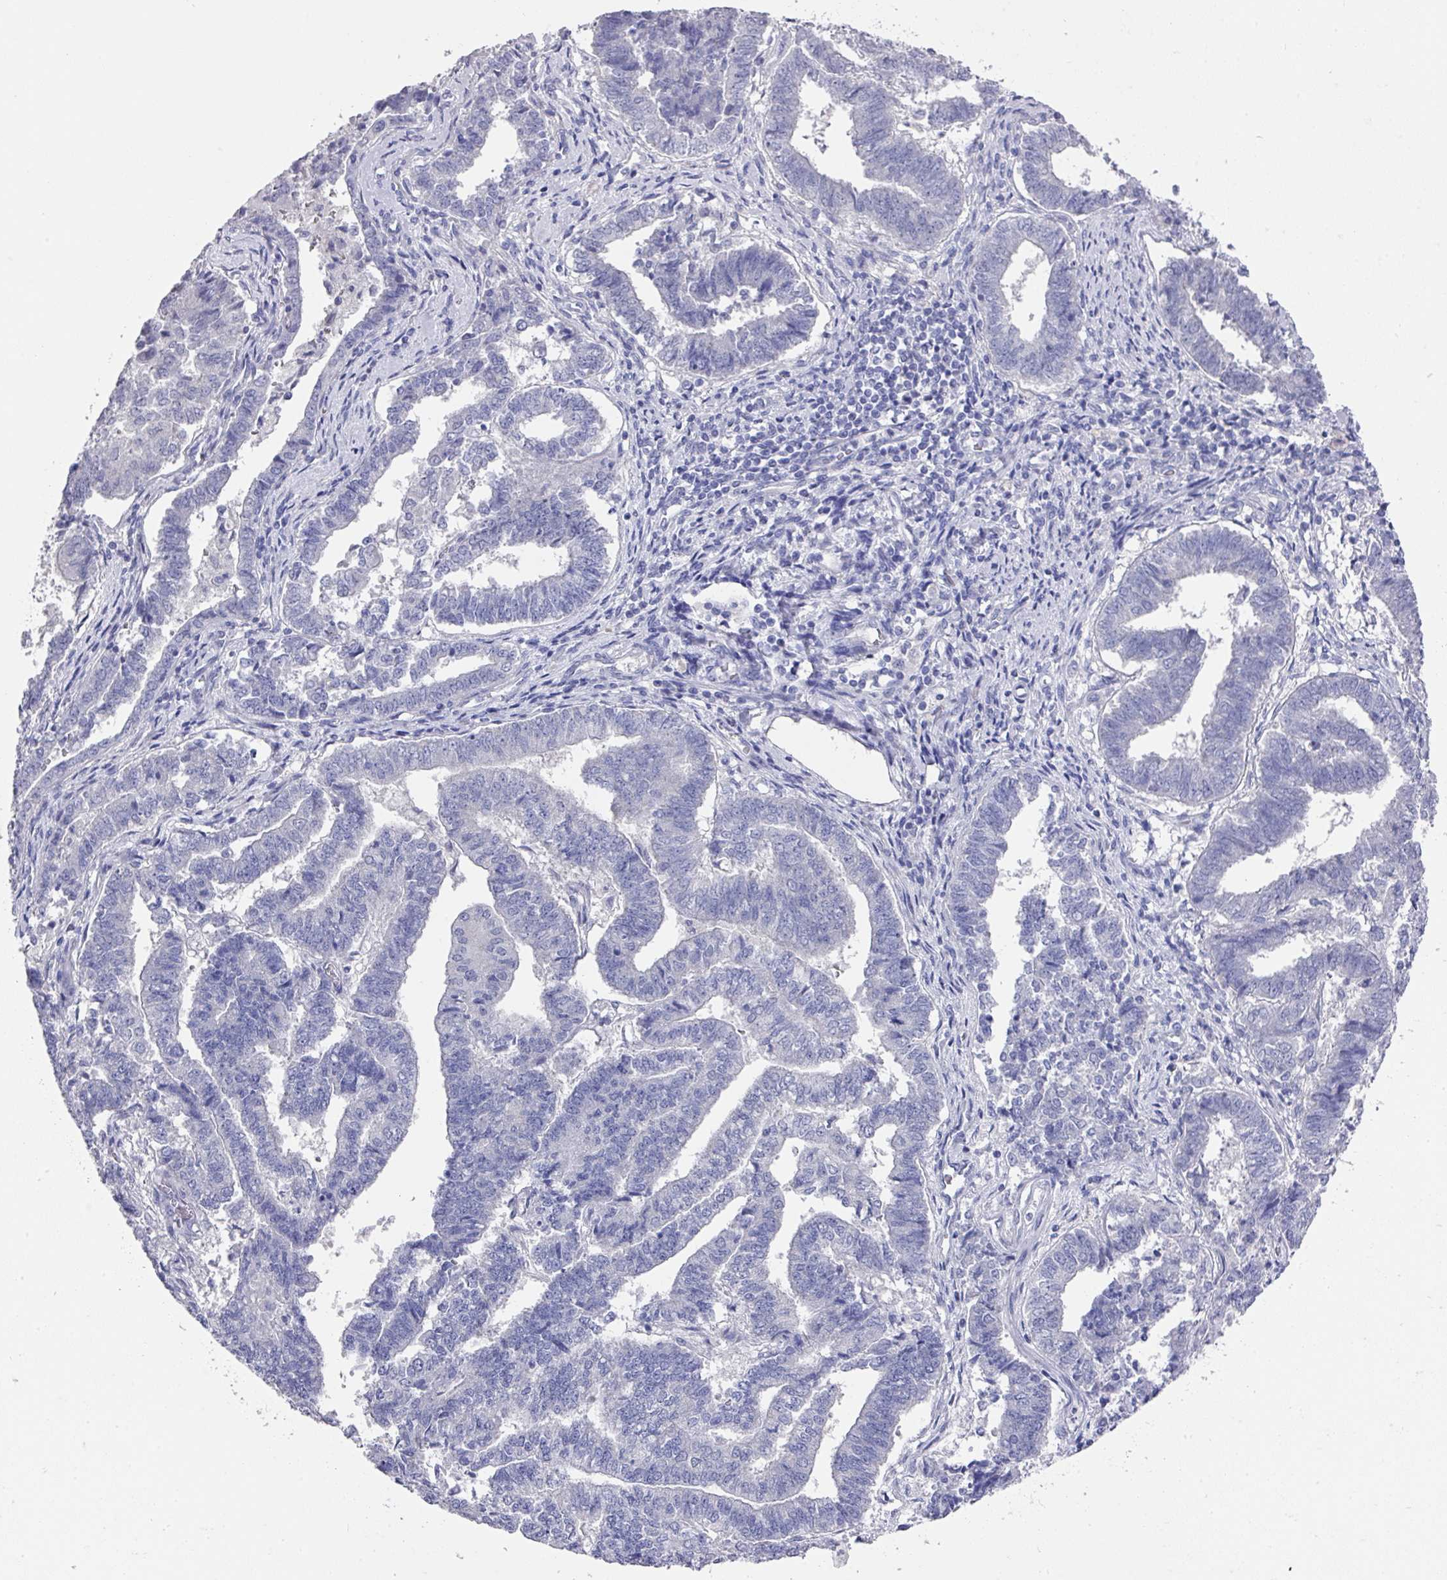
{"staining": {"intensity": "negative", "quantity": "none", "location": "none"}, "tissue": "endometrial cancer", "cell_type": "Tumor cells", "image_type": "cancer", "snomed": [{"axis": "morphology", "description": "Adenocarcinoma, NOS"}, {"axis": "topography", "description": "Endometrium"}], "caption": "Tumor cells are negative for protein expression in human endometrial cancer (adenocarcinoma).", "gene": "DAZL", "patient": {"sex": "female", "age": 72}}